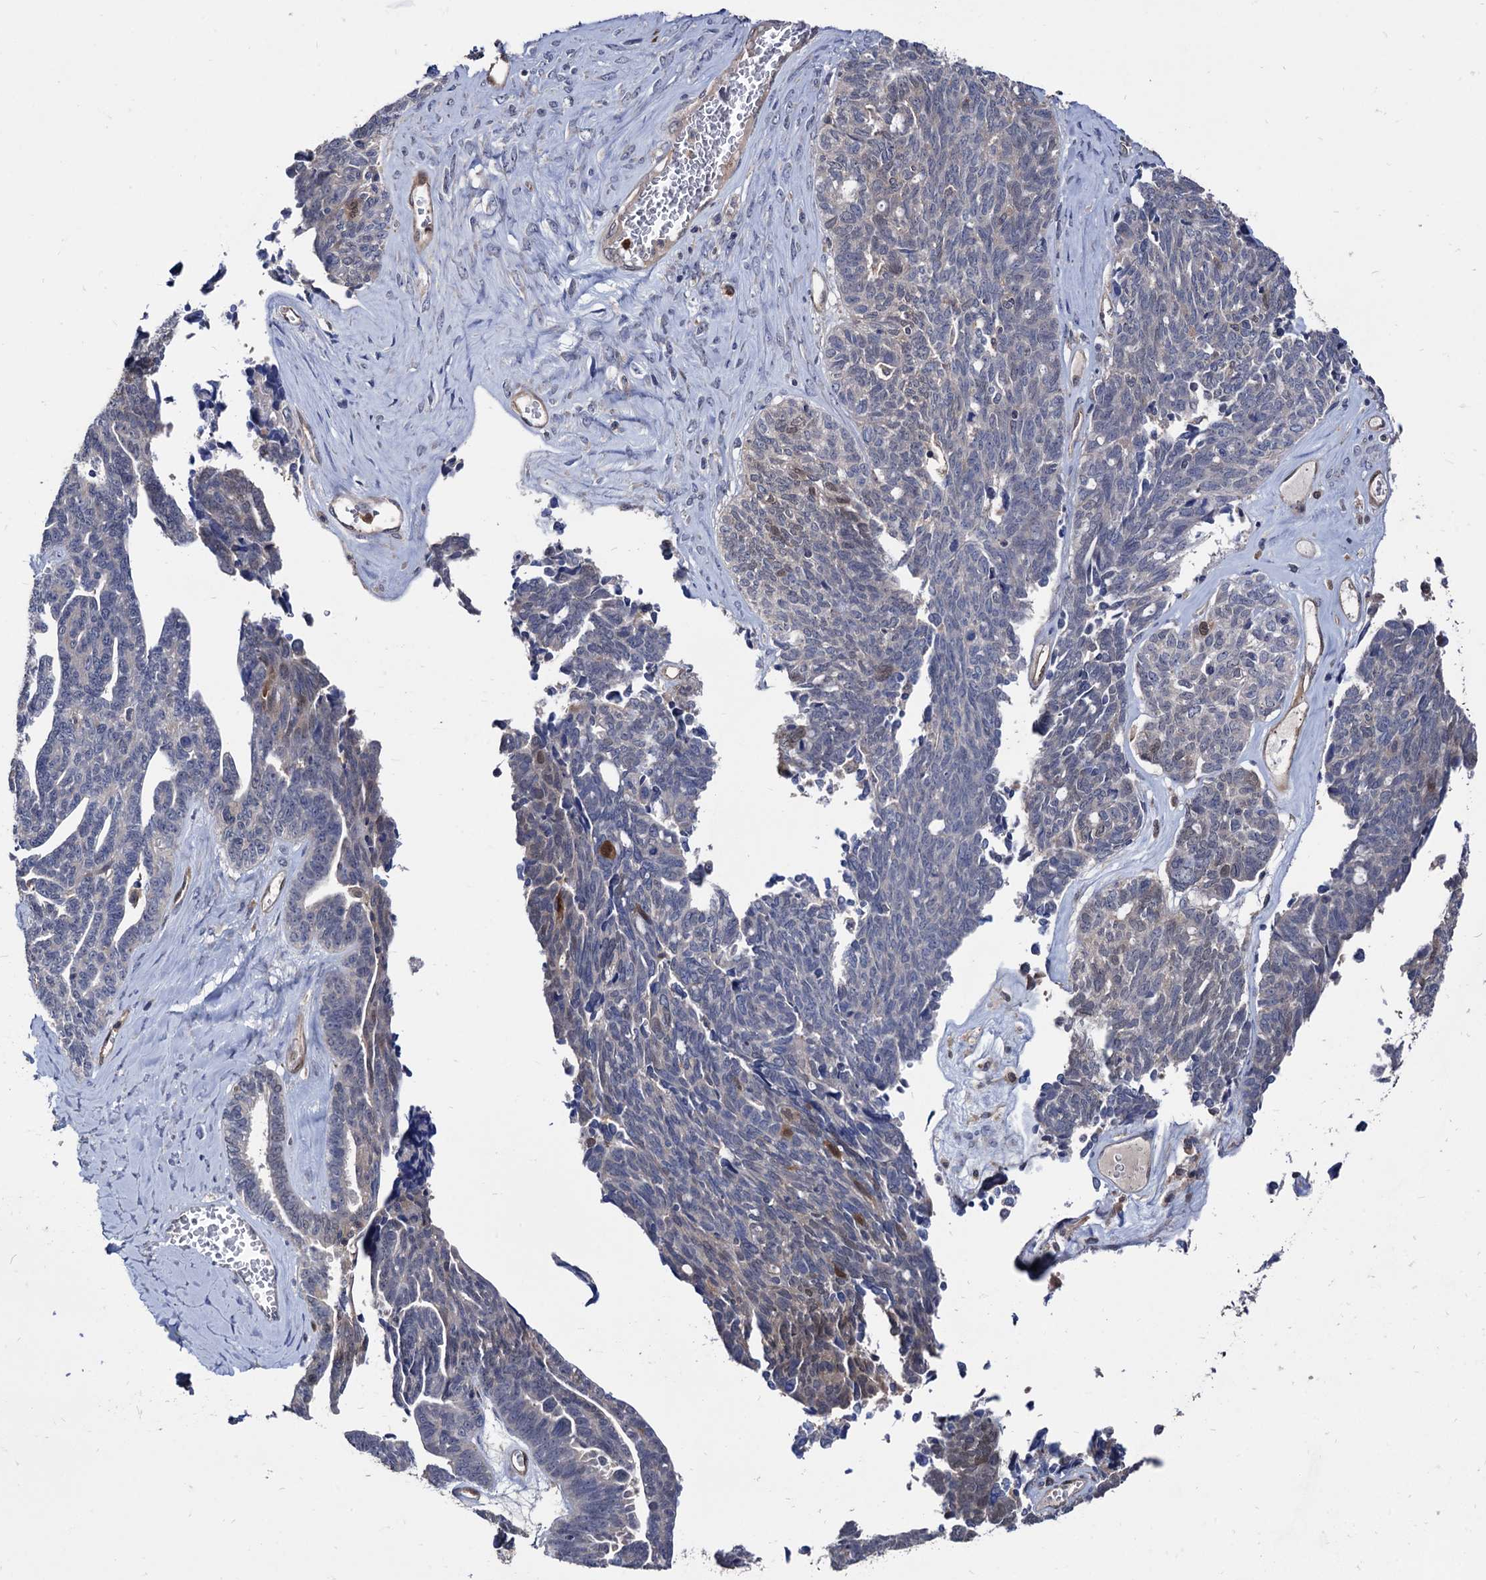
{"staining": {"intensity": "negative", "quantity": "none", "location": "none"}, "tissue": "ovarian cancer", "cell_type": "Tumor cells", "image_type": "cancer", "snomed": [{"axis": "morphology", "description": "Cystadenocarcinoma, serous, NOS"}, {"axis": "topography", "description": "Ovary"}], "caption": "Serous cystadenocarcinoma (ovarian) was stained to show a protein in brown. There is no significant expression in tumor cells.", "gene": "CPPED1", "patient": {"sex": "female", "age": 79}}